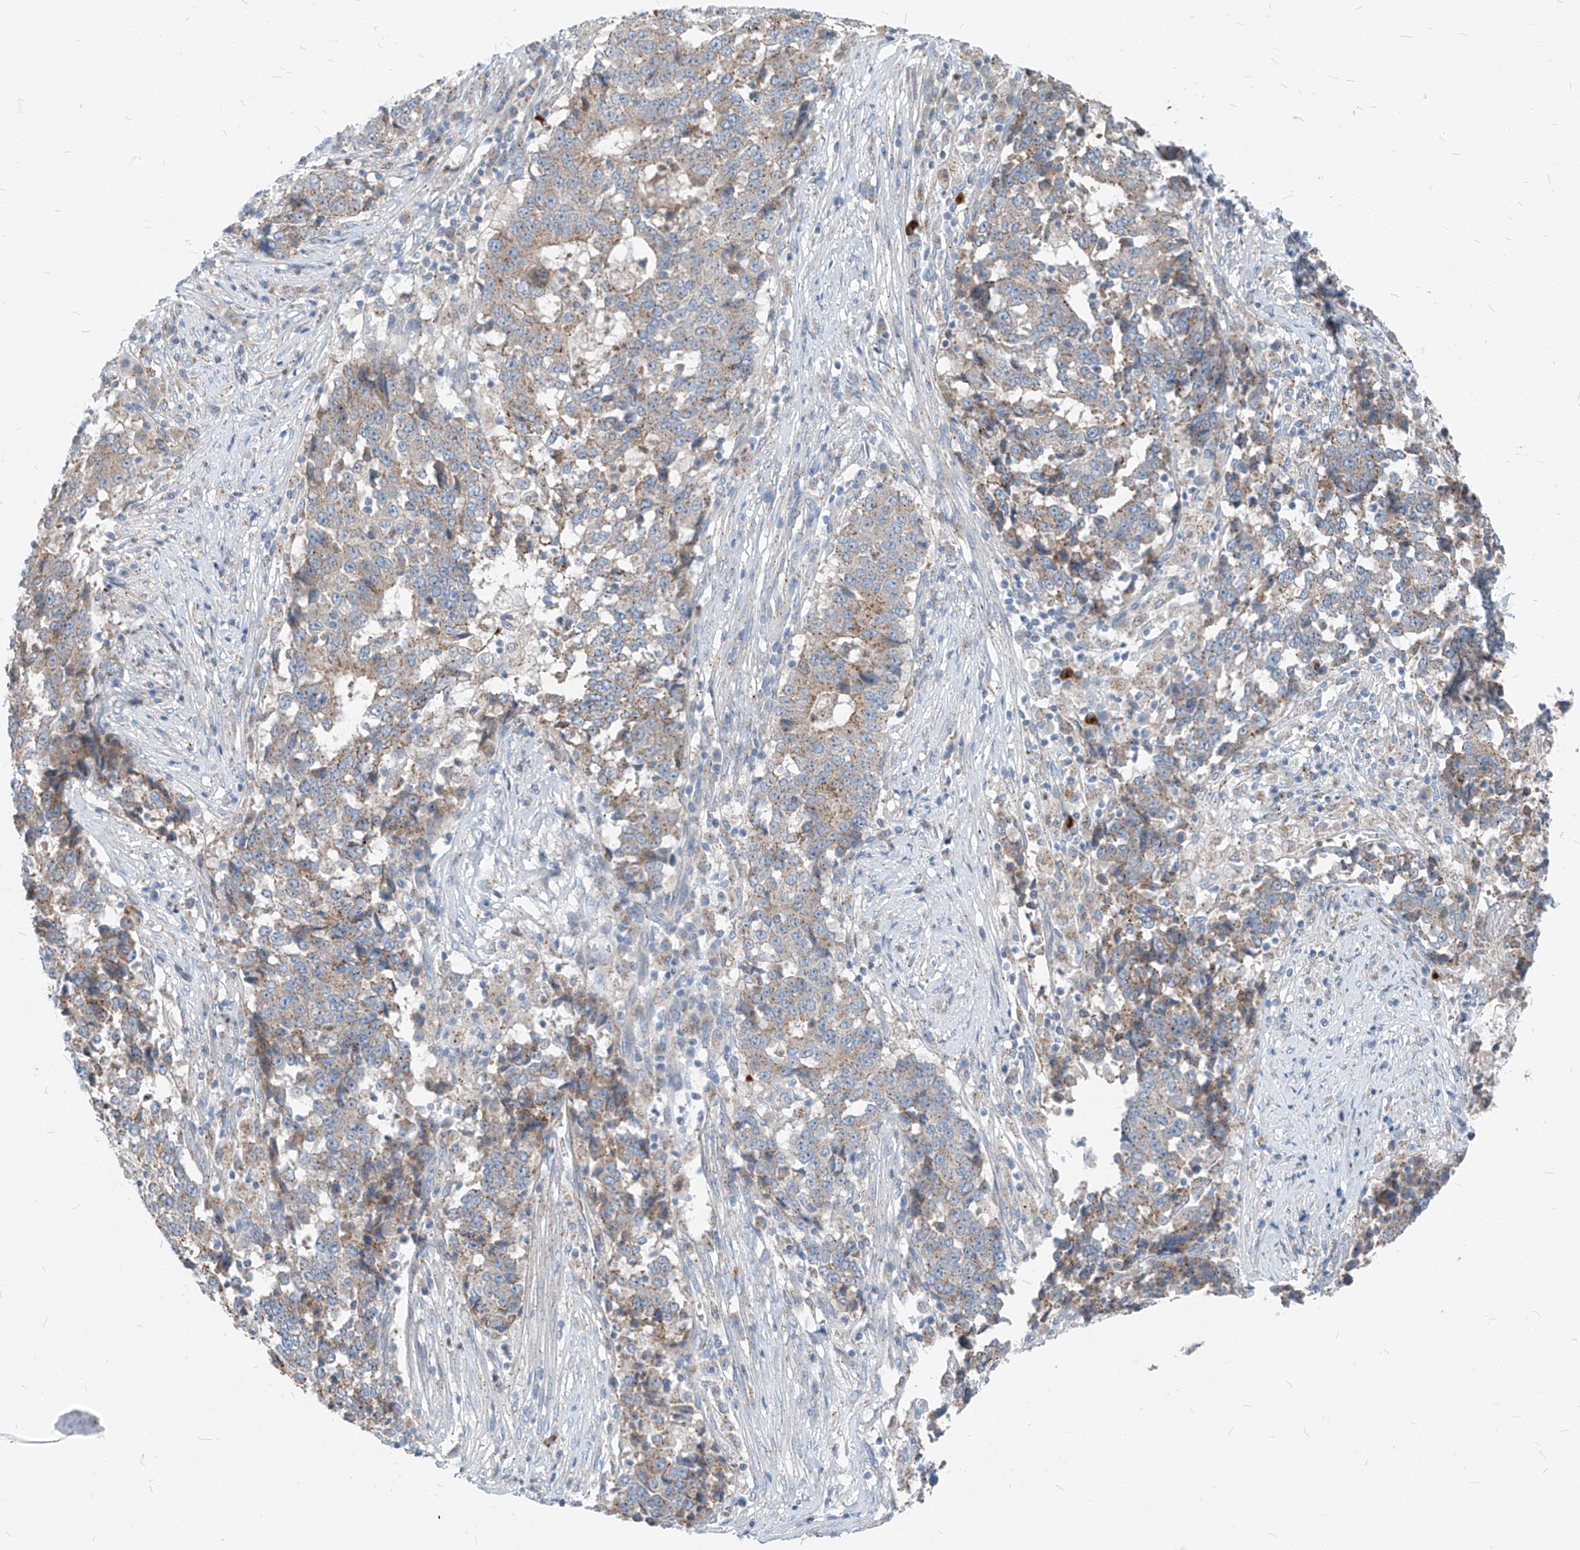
{"staining": {"intensity": "weak", "quantity": ">75%", "location": "cytoplasmic/membranous"}, "tissue": "stomach cancer", "cell_type": "Tumor cells", "image_type": "cancer", "snomed": [{"axis": "morphology", "description": "Adenocarcinoma, NOS"}, {"axis": "topography", "description": "Stomach"}], "caption": "About >75% of tumor cells in human stomach adenocarcinoma reveal weak cytoplasmic/membranous protein expression as visualized by brown immunohistochemical staining.", "gene": "CHMP2B", "patient": {"sex": "male", "age": 59}}